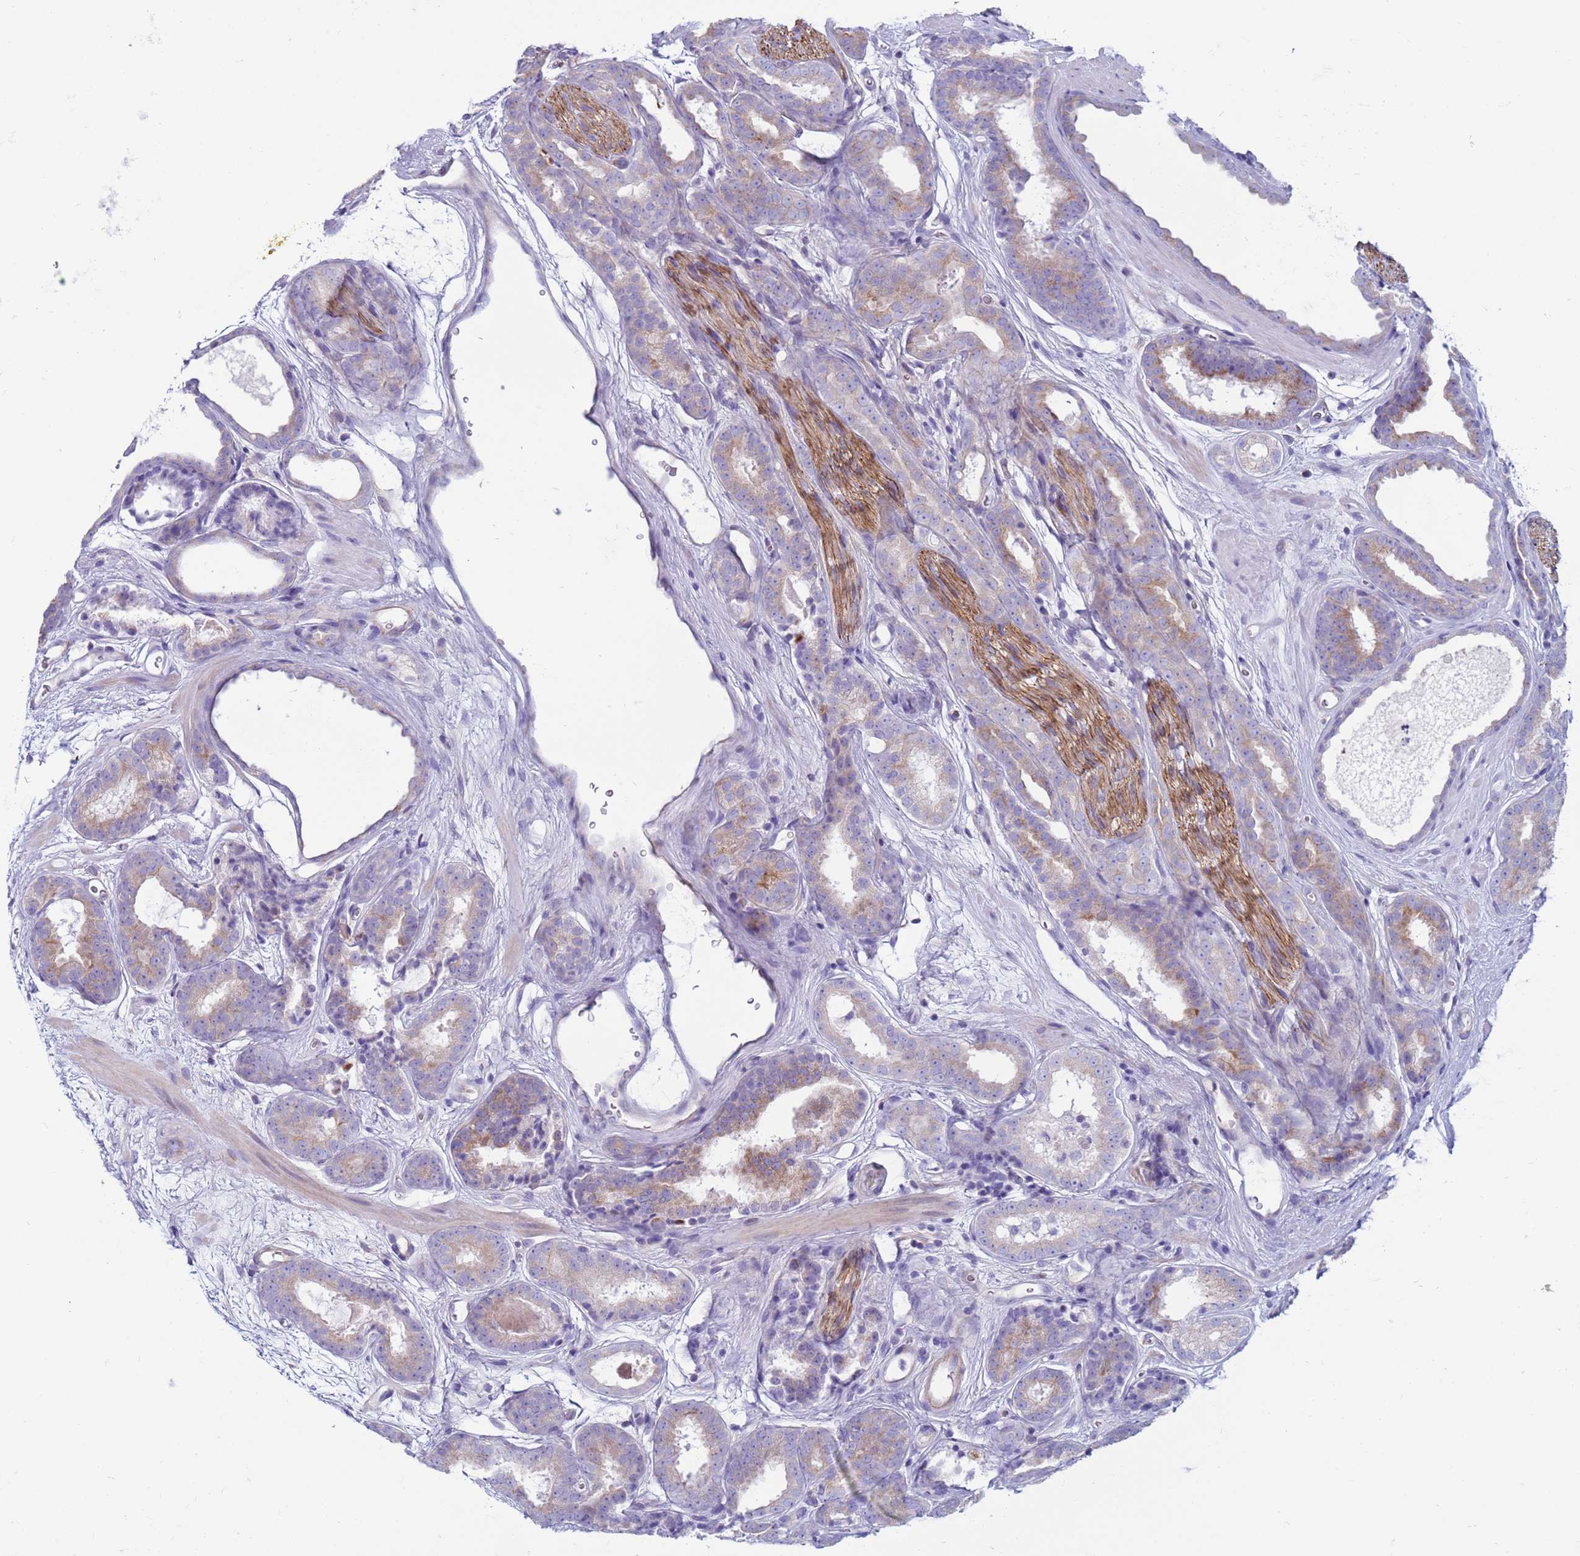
{"staining": {"intensity": "weak", "quantity": "25%-75%", "location": "cytoplasmic/membranous"}, "tissue": "prostate cancer", "cell_type": "Tumor cells", "image_type": "cancer", "snomed": [{"axis": "morphology", "description": "Adenocarcinoma, High grade"}, {"axis": "topography", "description": "Prostate"}], "caption": "Tumor cells reveal low levels of weak cytoplasmic/membranous expression in approximately 25%-75% of cells in prostate cancer (high-grade adenocarcinoma). The staining was performed using DAB, with brown indicating positive protein expression. Nuclei are stained blue with hematoxylin.", "gene": "CST4", "patient": {"sex": "male", "age": 72}}